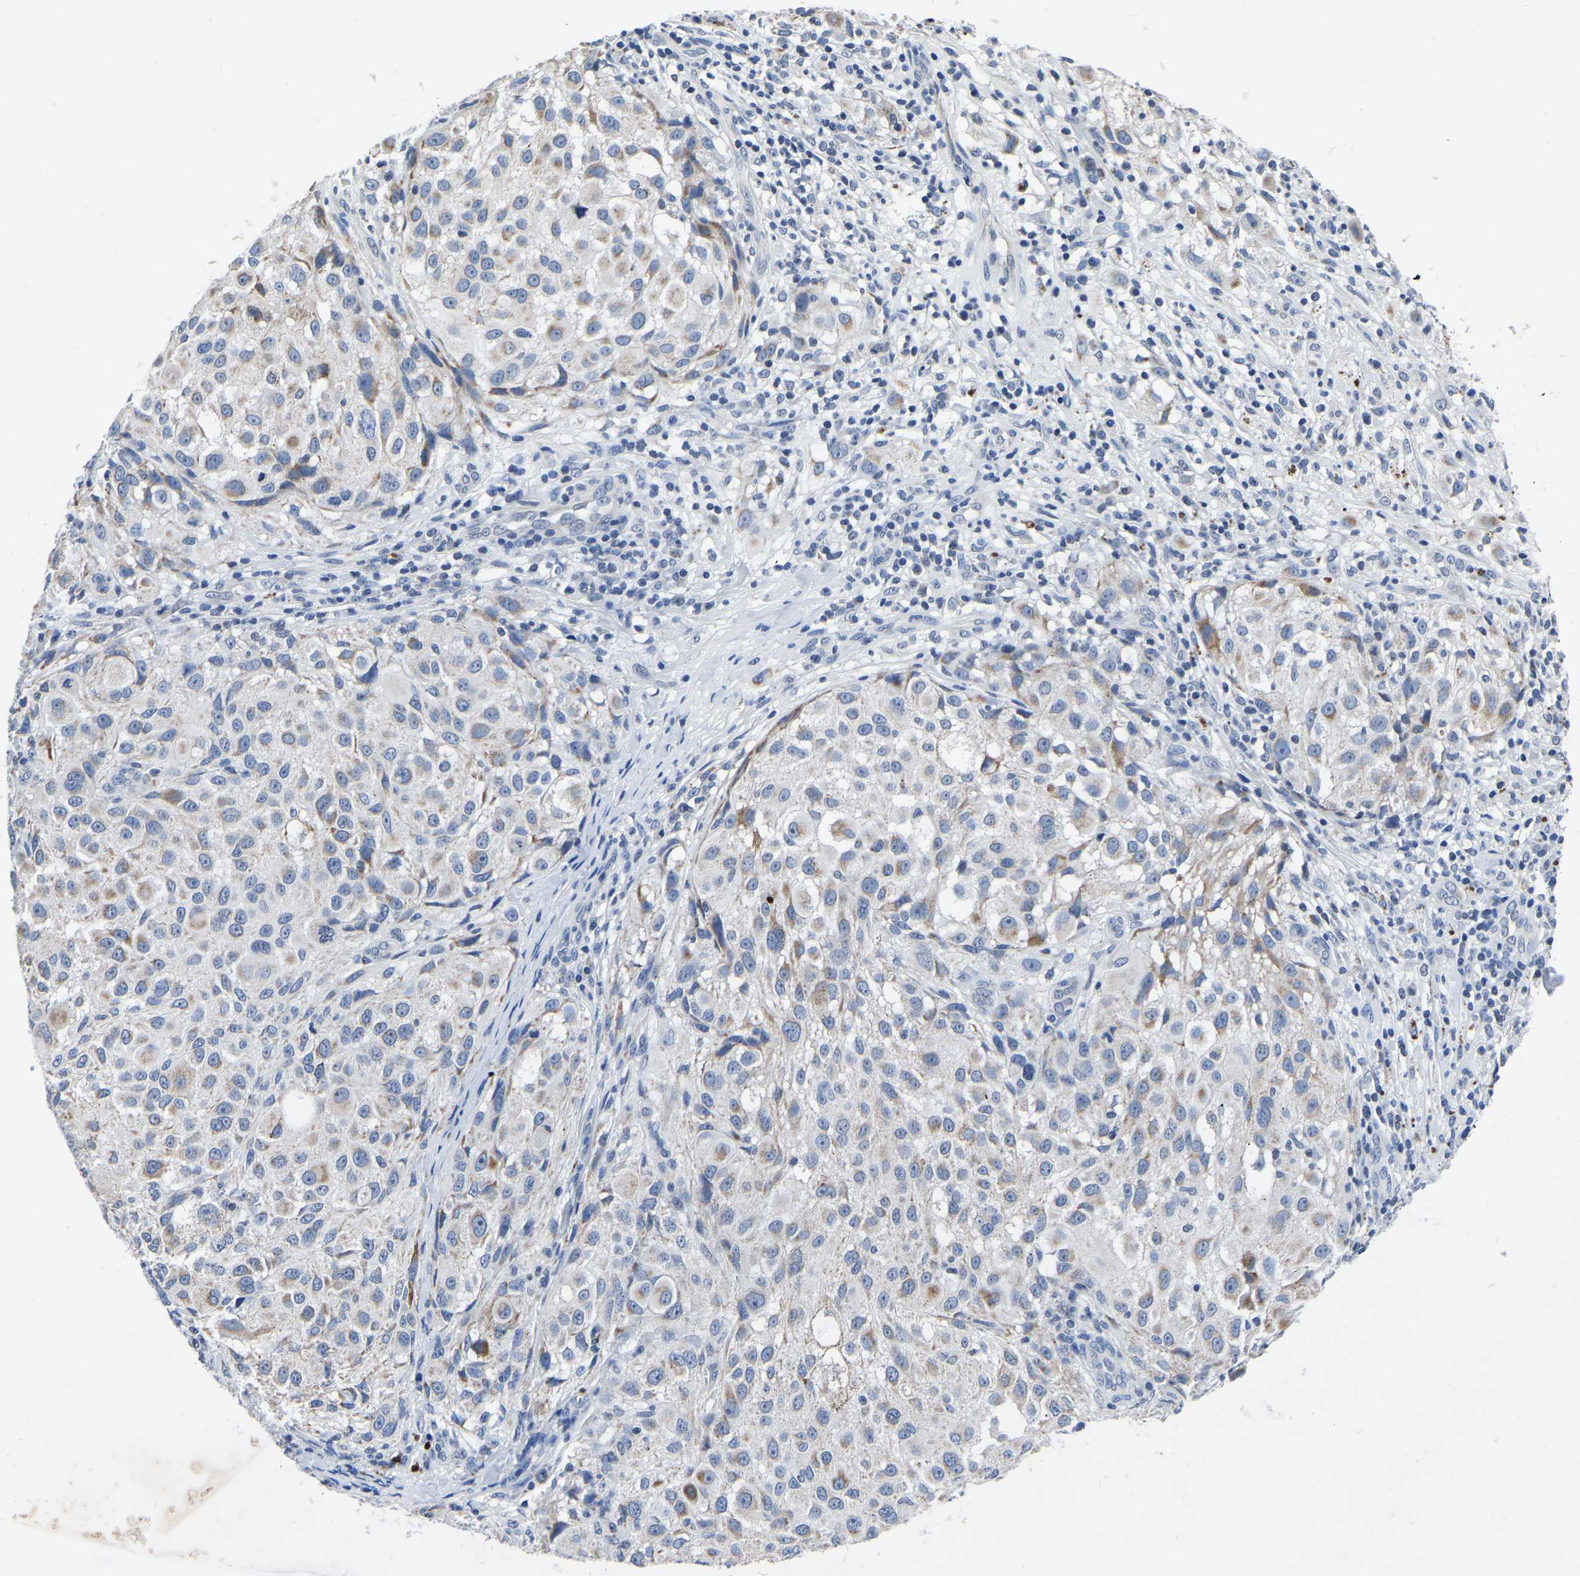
{"staining": {"intensity": "moderate", "quantity": "<25%", "location": "cytoplasmic/membranous"}, "tissue": "melanoma", "cell_type": "Tumor cells", "image_type": "cancer", "snomed": [{"axis": "morphology", "description": "Necrosis, NOS"}, {"axis": "morphology", "description": "Malignant melanoma, NOS"}, {"axis": "topography", "description": "Skin"}], "caption": "Protein expression analysis of malignant melanoma shows moderate cytoplasmic/membranous staining in about <25% of tumor cells.", "gene": "FGD5", "patient": {"sex": "female", "age": 87}}